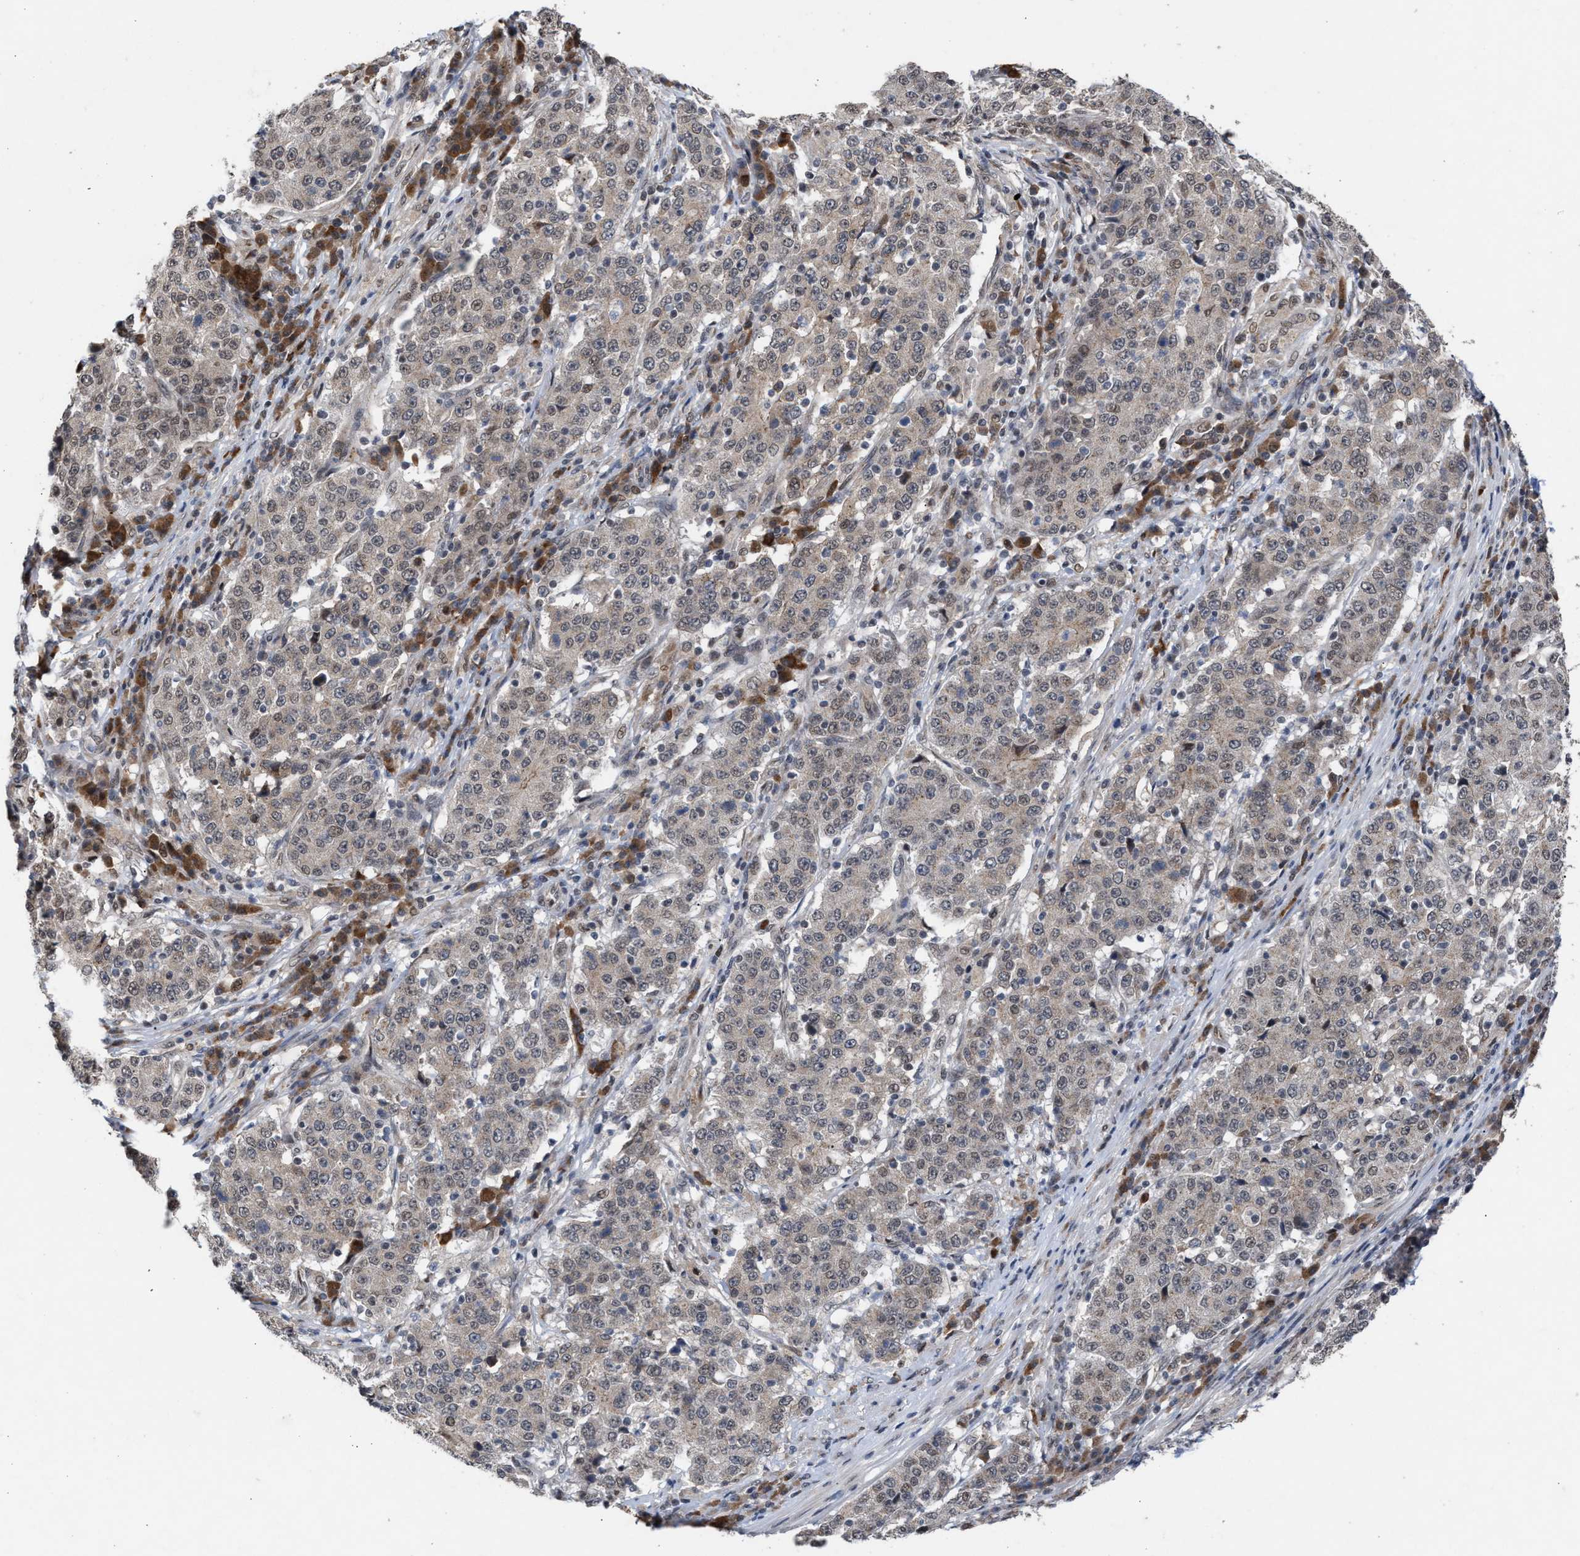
{"staining": {"intensity": "weak", "quantity": "<25%", "location": "cytoplasmic/membranous"}, "tissue": "stomach cancer", "cell_type": "Tumor cells", "image_type": "cancer", "snomed": [{"axis": "morphology", "description": "Adenocarcinoma, NOS"}, {"axis": "topography", "description": "Stomach"}], "caption": "Tumor cells are negative for brown protein staining in stomach cancer. (DAB (3,3'-diaminobenzidine) immunohistochemistry visualized using brightfield microscopy, high magnification).", "gene": "MKNK2", "patient": {"sex": "male", "age": 59}}